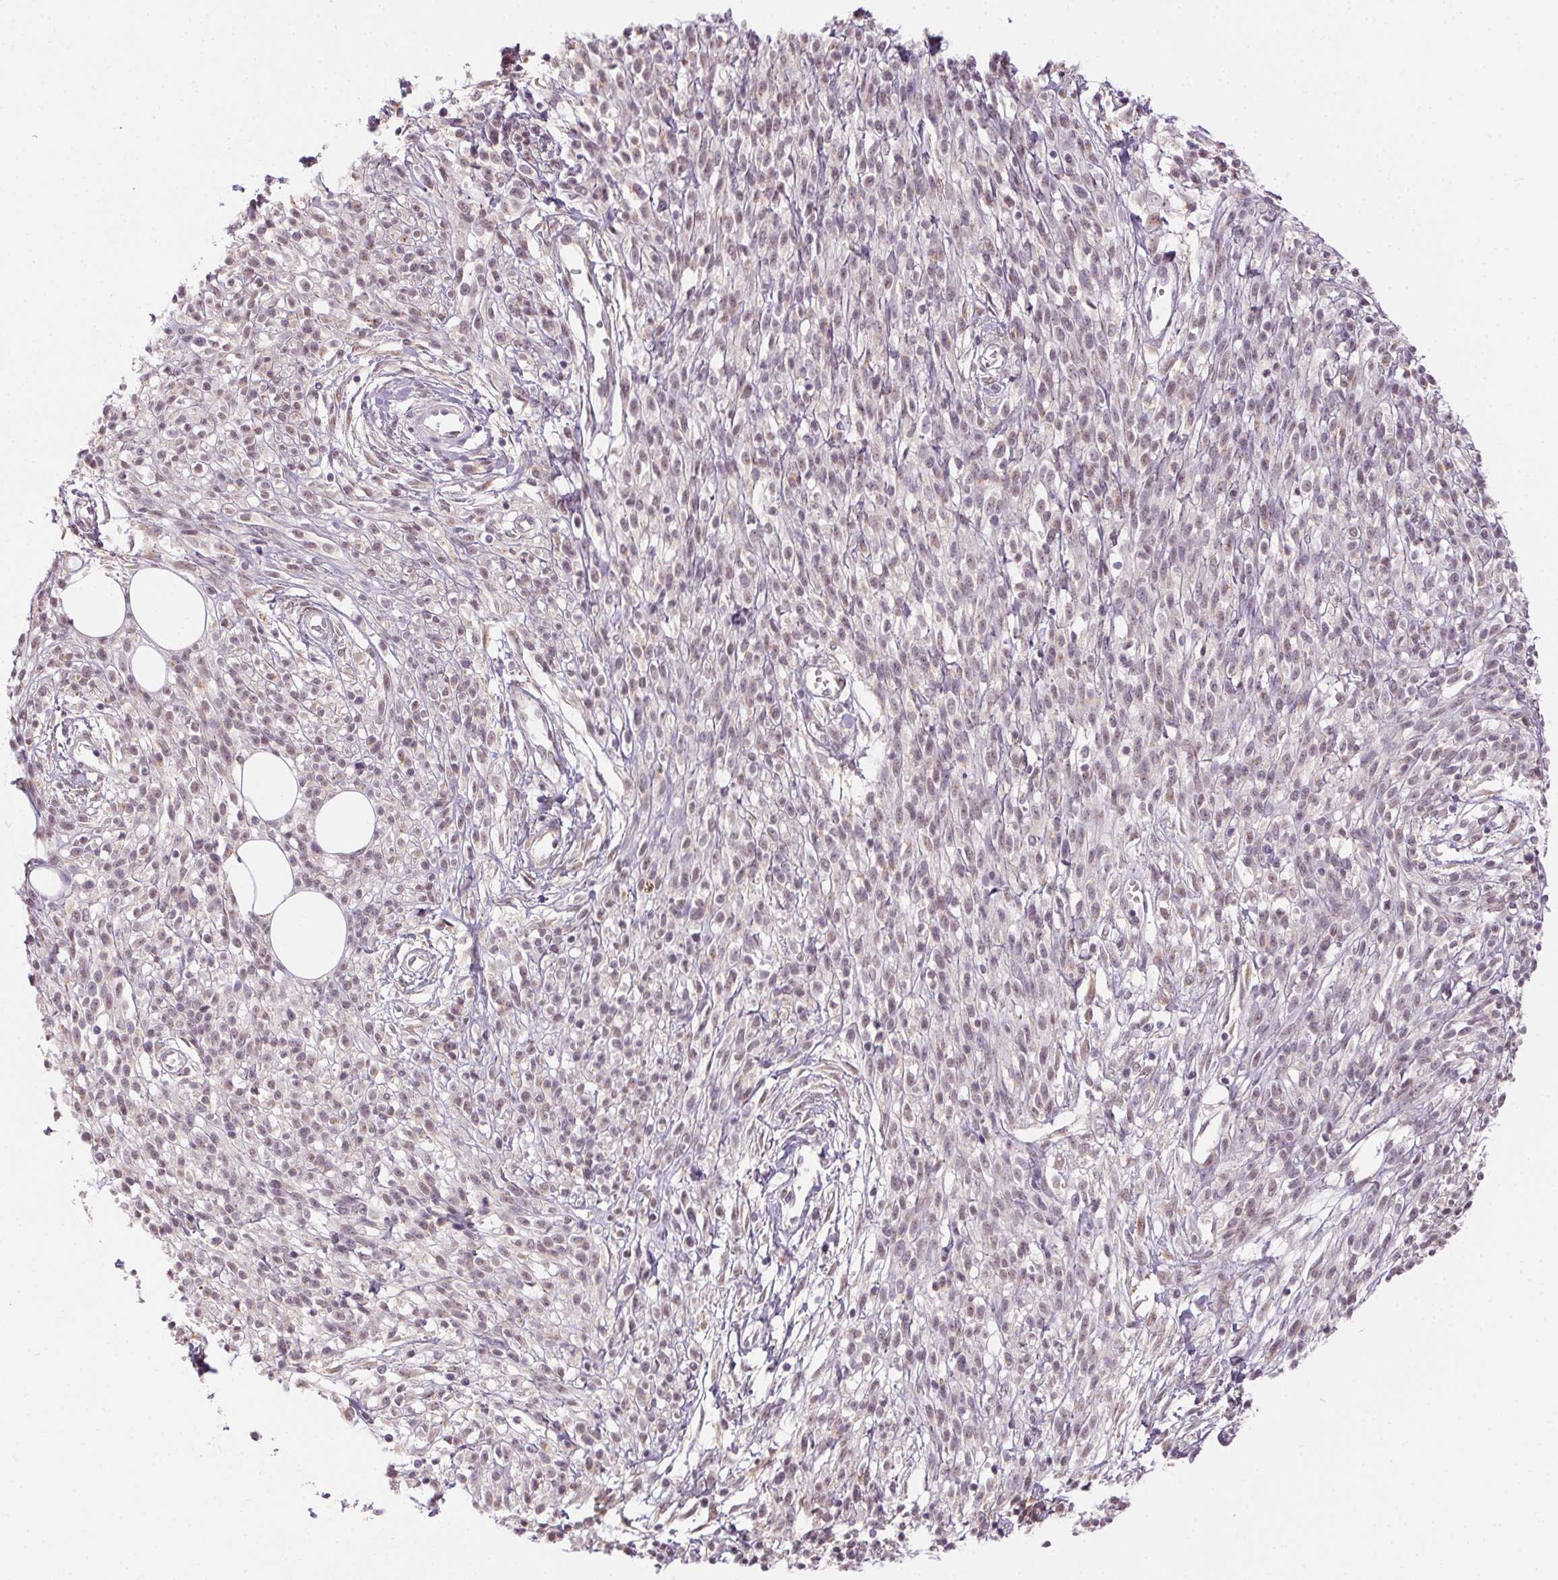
{"staining": {"intensity": "weak", "quantity": "25%-75%", "location": "nuclear"}, "tissue": "melanoma", "cell_type": "Tumor cells", "image_type": "cancer", "snomed": [{"axis": "morphology", "description": "Malignant melanoma, NOS"}, {"axis": "topography", "description": "Skin"}, {"axis": "topography", "description": "Skin of trunk"}], "caption": "Immunohistochemistry (IHC) (DAB) staining of human malignant melanoma shows weak nuclear protein expression in about 25%-75% of tumor cells.", "gene": "FAM168A", "patient": {"sex": "male", "age": 74}}